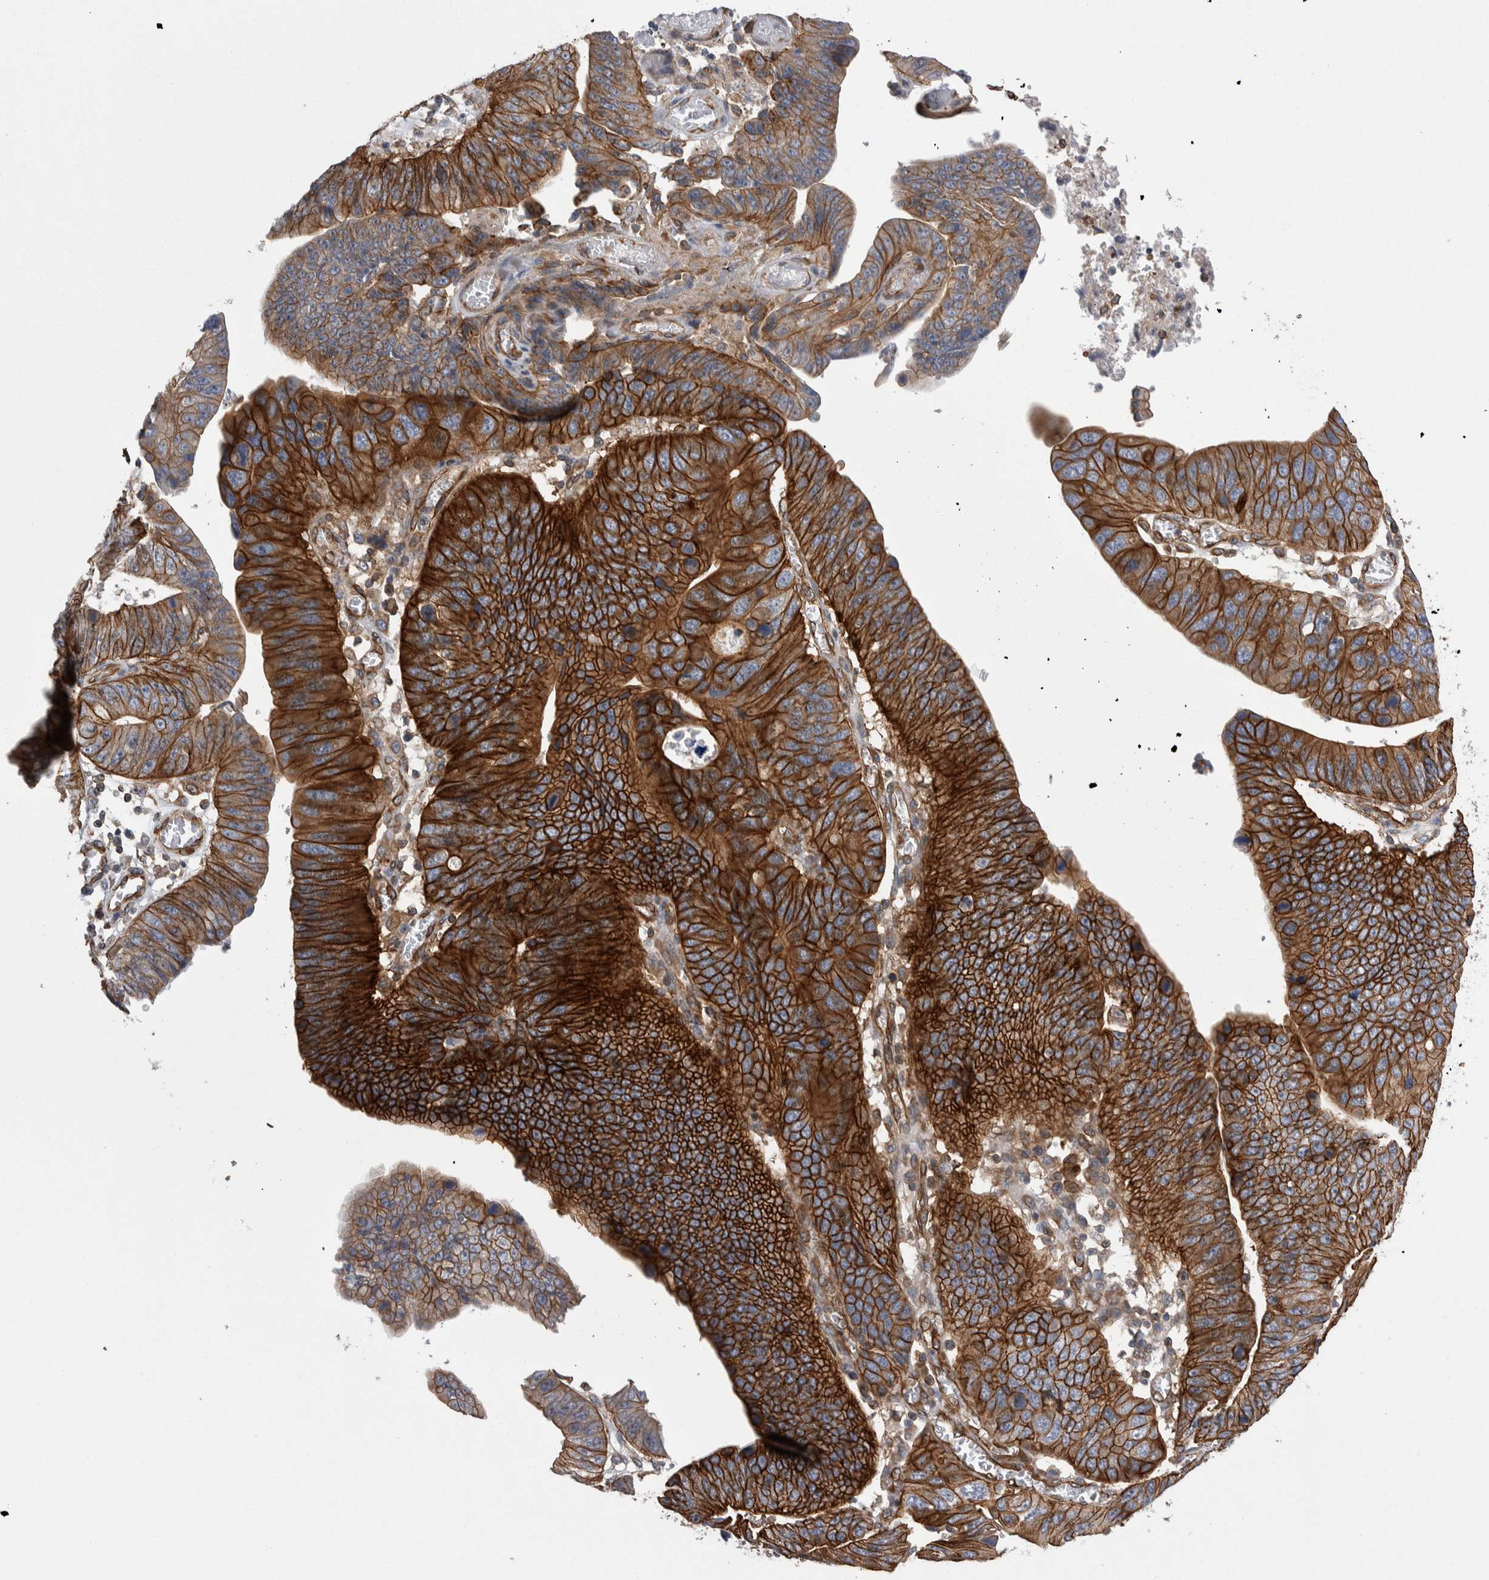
{"staining": {"intensity": "strong", "quantity": ">75%", "location": "cytoplasmic/membranous"}, "tissue": "stomach cancer", "cell_type": "Tumor cells", "image_type": "cancer", "snomed": [{"axis": "morphology", "description": "Adenocarcinoma, NOS"}, {"axis": "topography", "description": "Stomach"}], "caption": "Strong cytoplasmic/membranous staining is present in approximately >75% of tumor cells in adenocarcinoma (stomach).", "gene": "KIF12", "patient": {"sex": "male", "age": 59}}